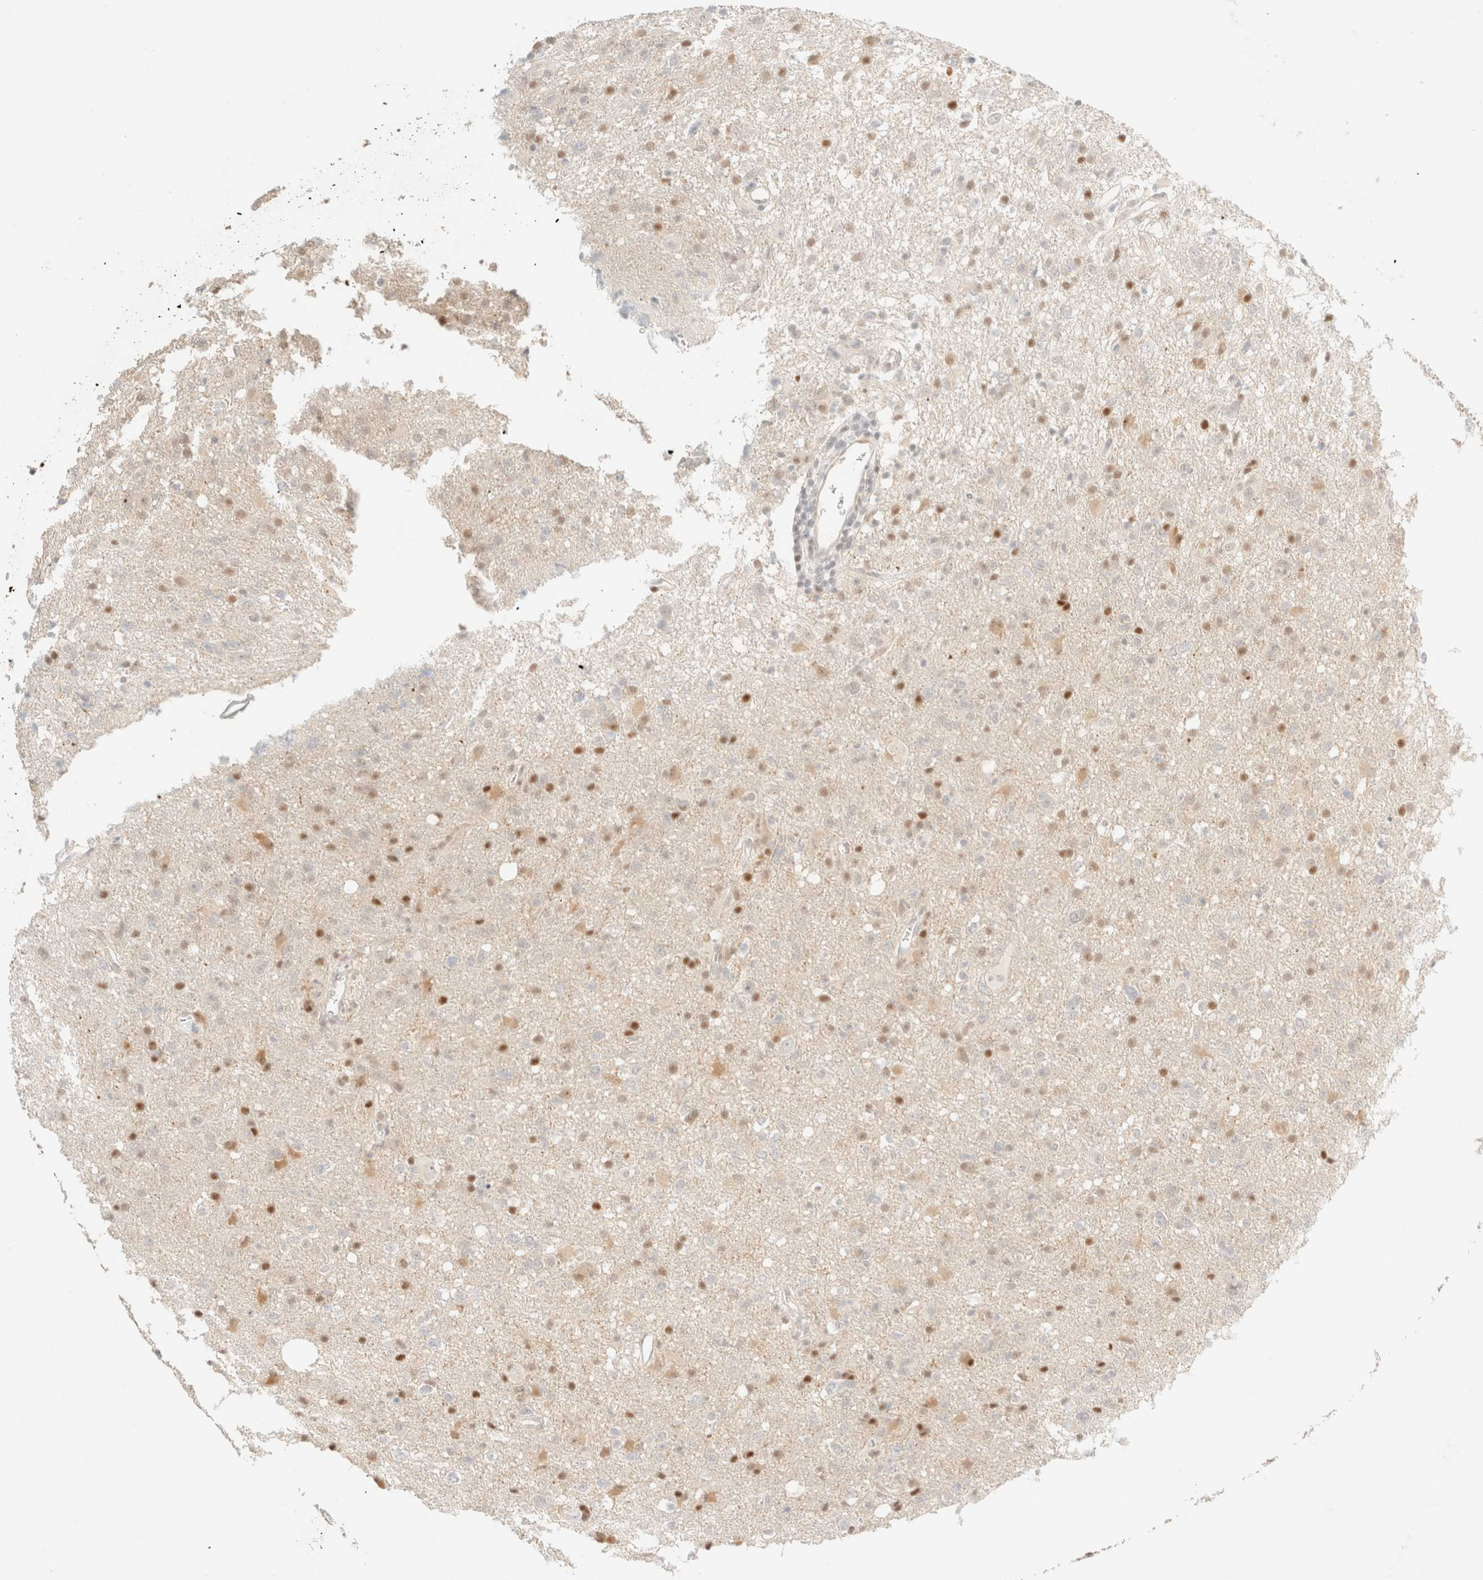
{"staining": {"intensity": "moderate", "quantity": "<25%", "location": "nuclear"}, "tissue": "glioma", "cell_type": "Tumor cells", "image_type": "cancer", "snomed": [{"axis": "morphology", "description": "Glioma, malignant, High grade"}, {"axis": "topography", "description": "Brain"}], "caption": "This histopathology image demonstrates IHC staining of human malignant glioma (high-grade), with low moderate nuclear staining in about <25% of tumor cells.", "gene": "TSR1", "patient": {"sex": "female", "age": 57}}